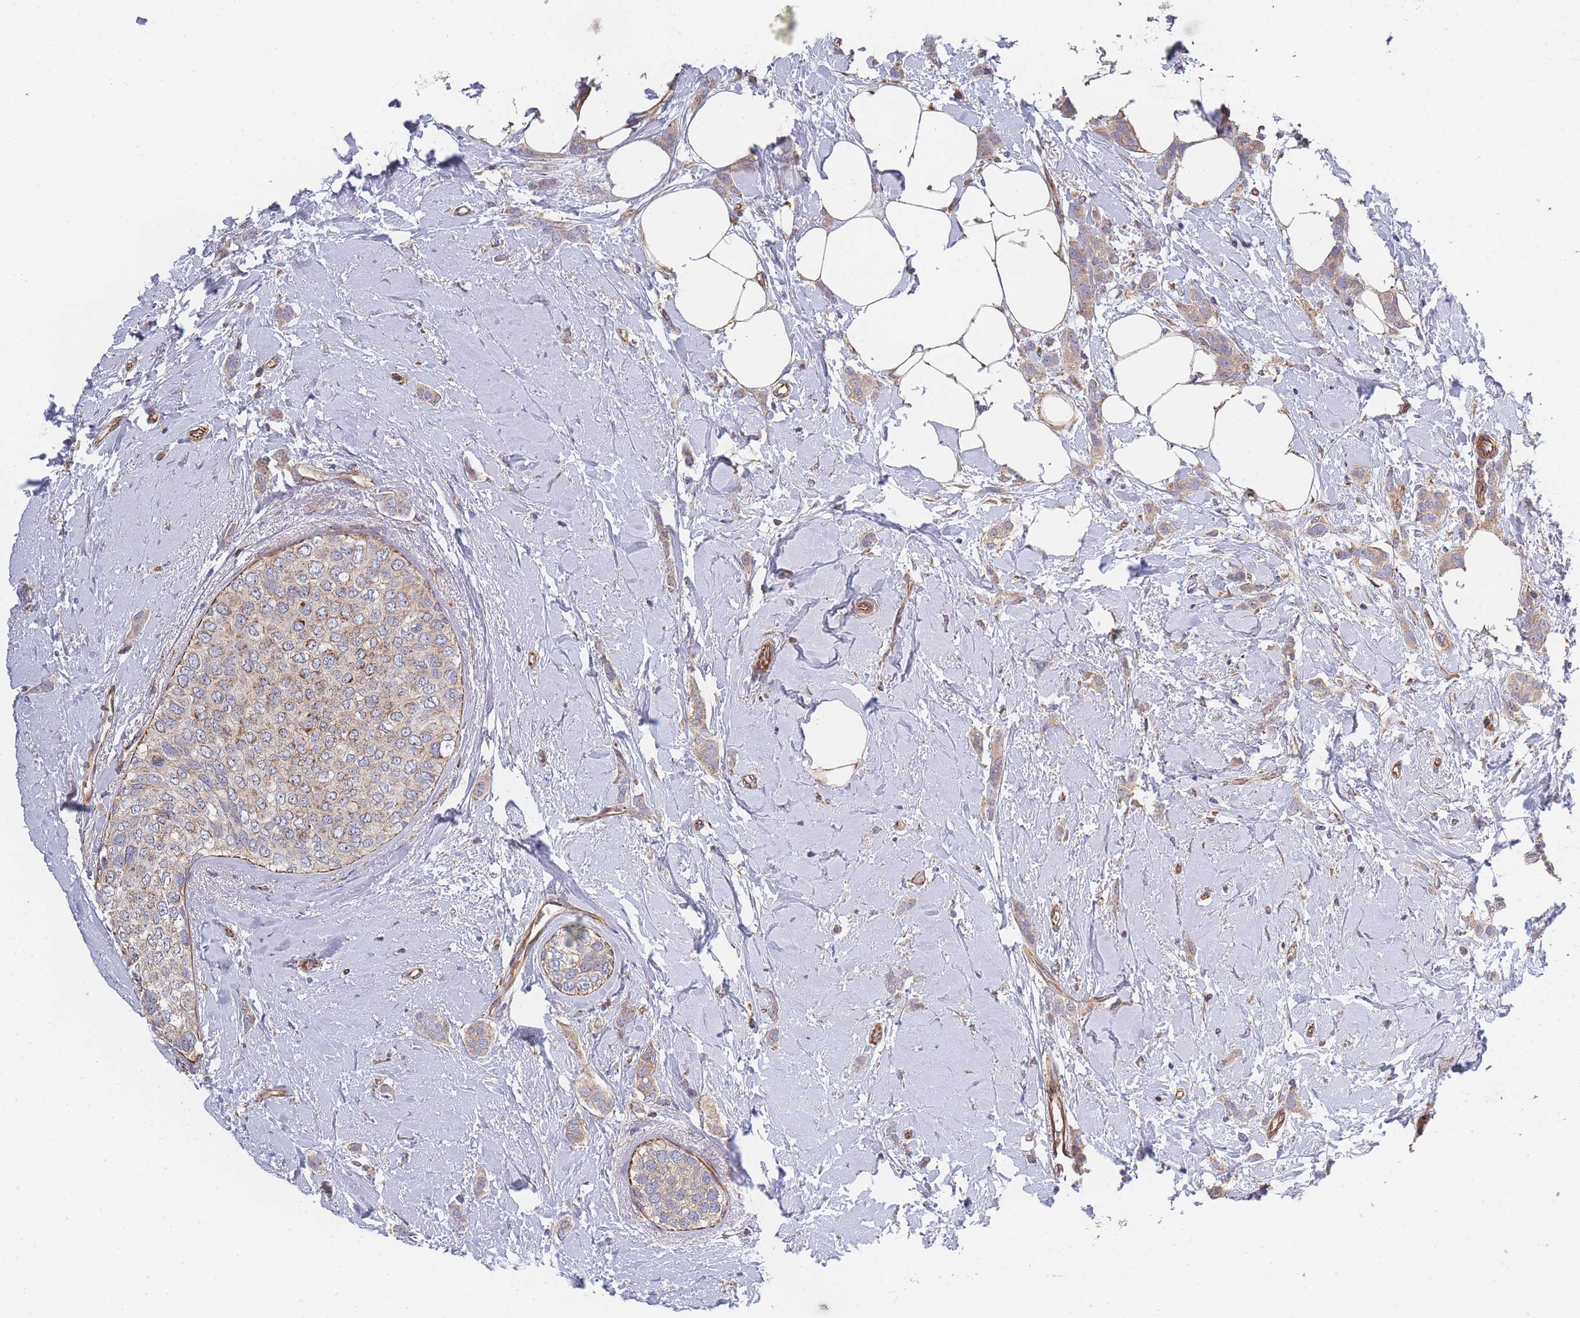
{"staining": {"intensity": "weak", "quantity": ">75%", "location": "cytoplasmic/membranous"}, "tissue": "breast cancer", "cell_type": "Tumor cells", "image_type": "cancer", "snomed": [{"axis": "morphology", "description": "Duct carcinoma"}, {"axis": "topography", "description": "Breast"}], "caption": "Immunohistochemical staining of breast cancer (infiltrating ductal carcinoma) demonstrates weak cytoplasmic/membranous protein staining in about >75% of tumor cells.", "gene": "MTRES1", "patient": {"sex": "female", "age": 72}}